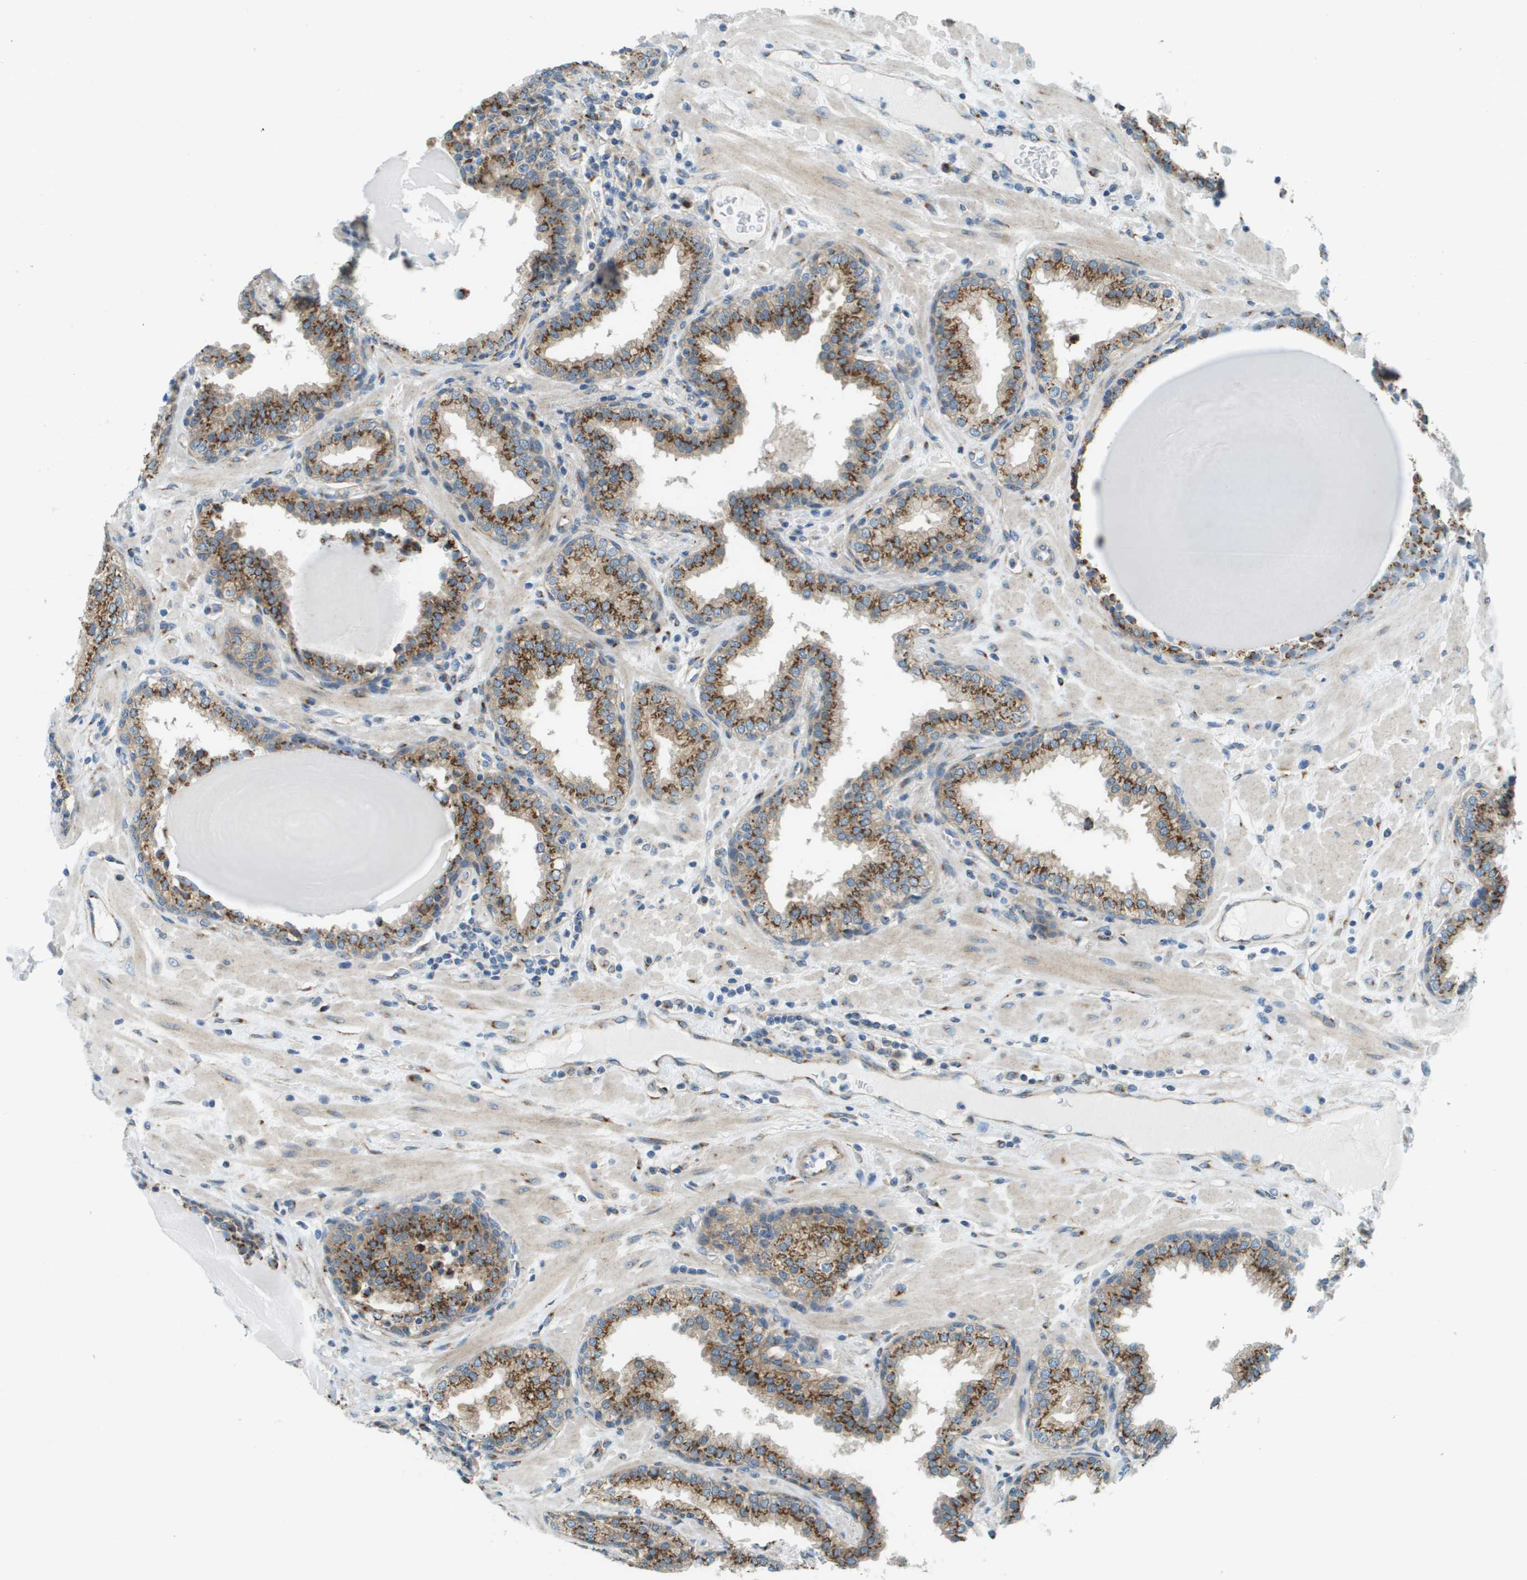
{"staining": {"intensity": "strong", "quantity": ">75%", "location": "cytoplasmic/membranous"}, "tissue": "prostate", "cell_type": "Glandular cells", "image_type": "normal", "snomed": [{"axis": "morphology", "description": "Normal tissue, NOS"}, {"axis": "topography", "description": "Prostate"}], "caption": "Protein staining demonstrates strong cytoplasmic/membranous expression in approximately >75% of glandular cells in unremarkable prostate.", "gene": "ACBD3", "patient": {"sex": "male", "age": 51}}